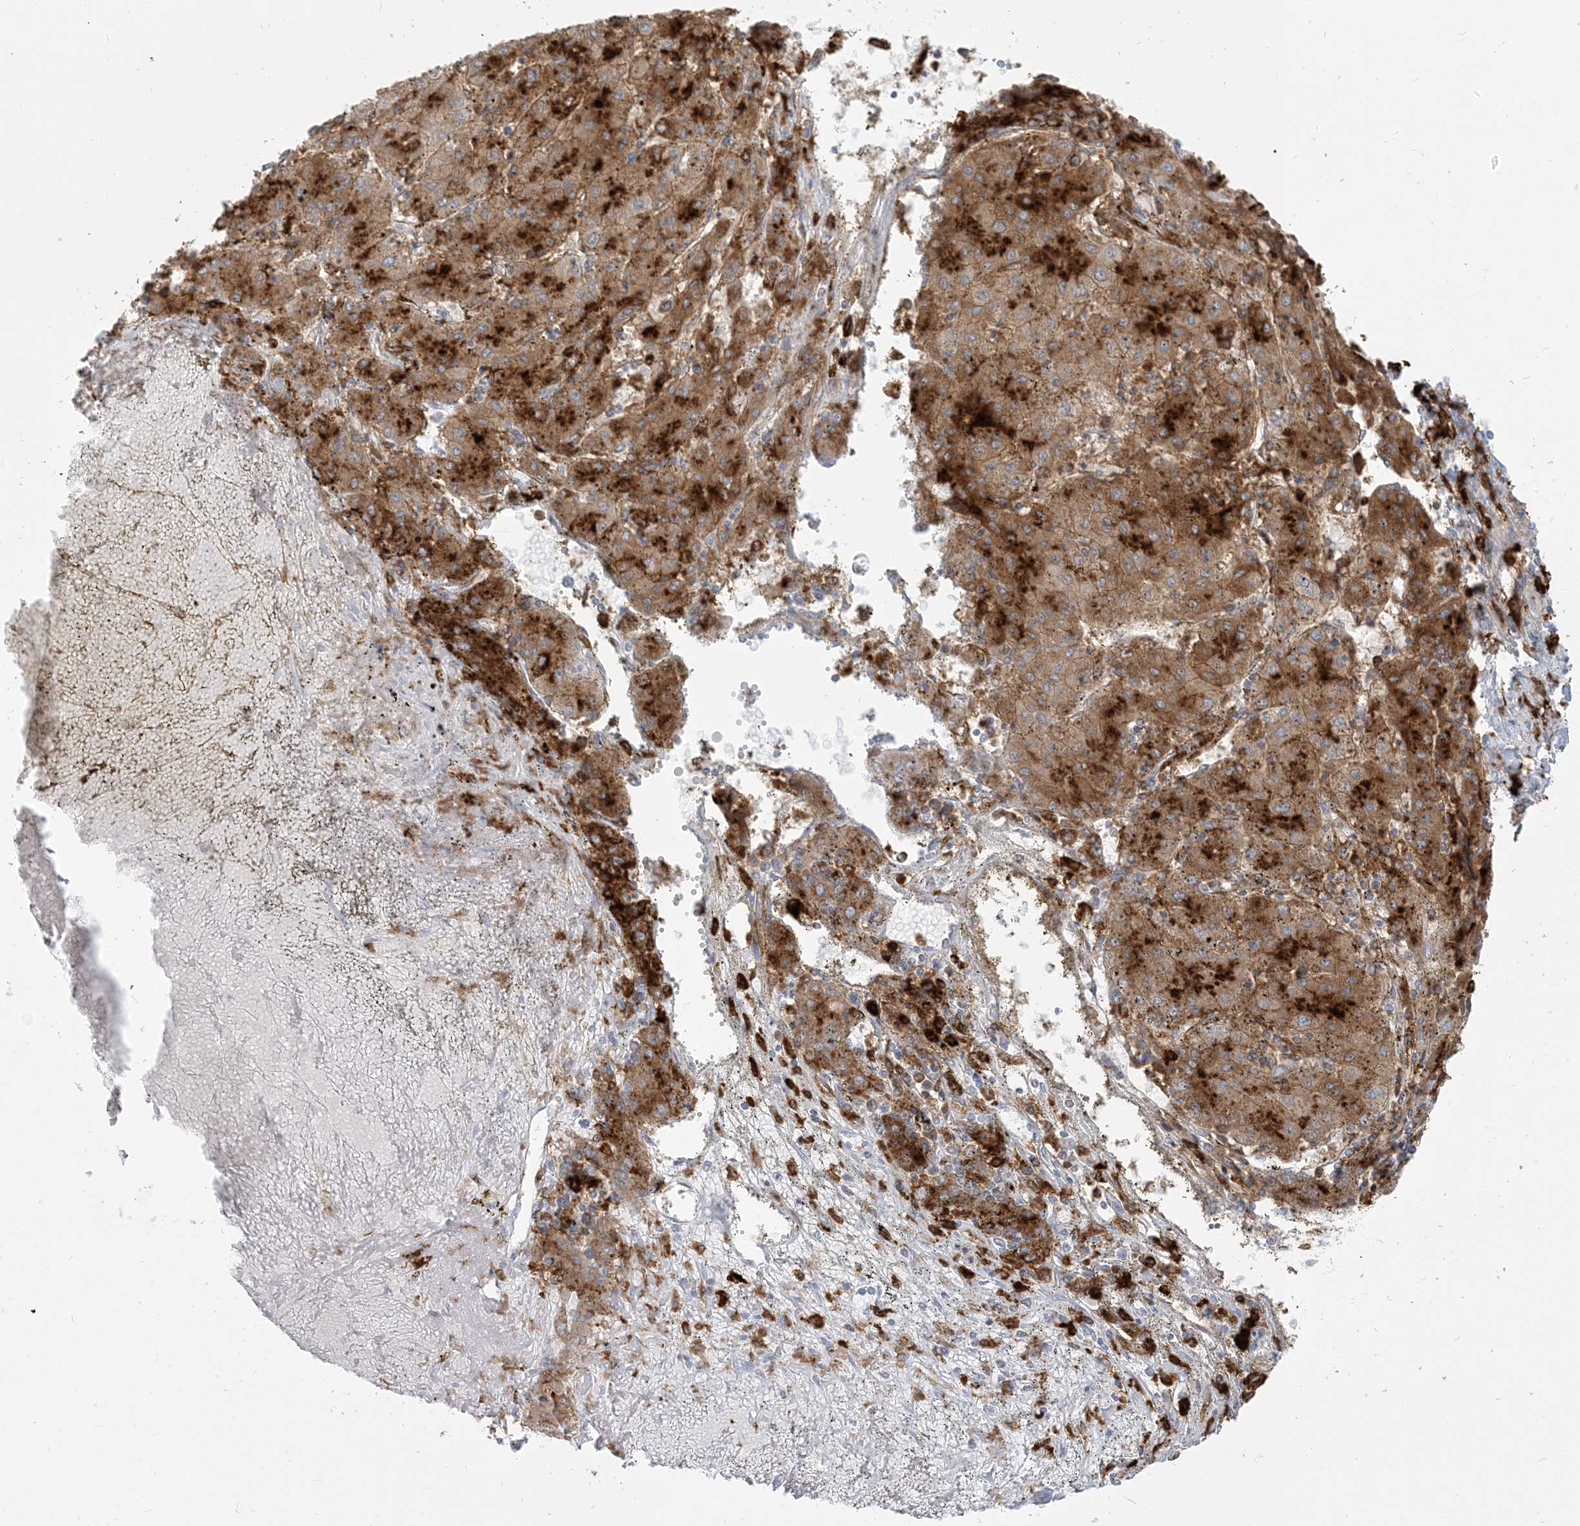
{"staining": {"intensity": "moderate", "quantity": ">75%", "location": "cytoplasmic/membranous"}, "tissue": "liver cancer", "cell_type": "Tumor cells", "image_type": "cancer", "snomed": [{"axis": "morphology", "description": "Carcinoma, Hepatocellular, NOS"}, {"axis": "topography", "description": "Liver"}], "caption": "IHC (DAB) staining of human hepatocellular carcinoma (liver) reveals moderate cytoplasmic/membranous protein staining in about >75% of tumor cells.", "gene": "HLA-DRB1", "patient": {"sex": "male", "age": 72}}